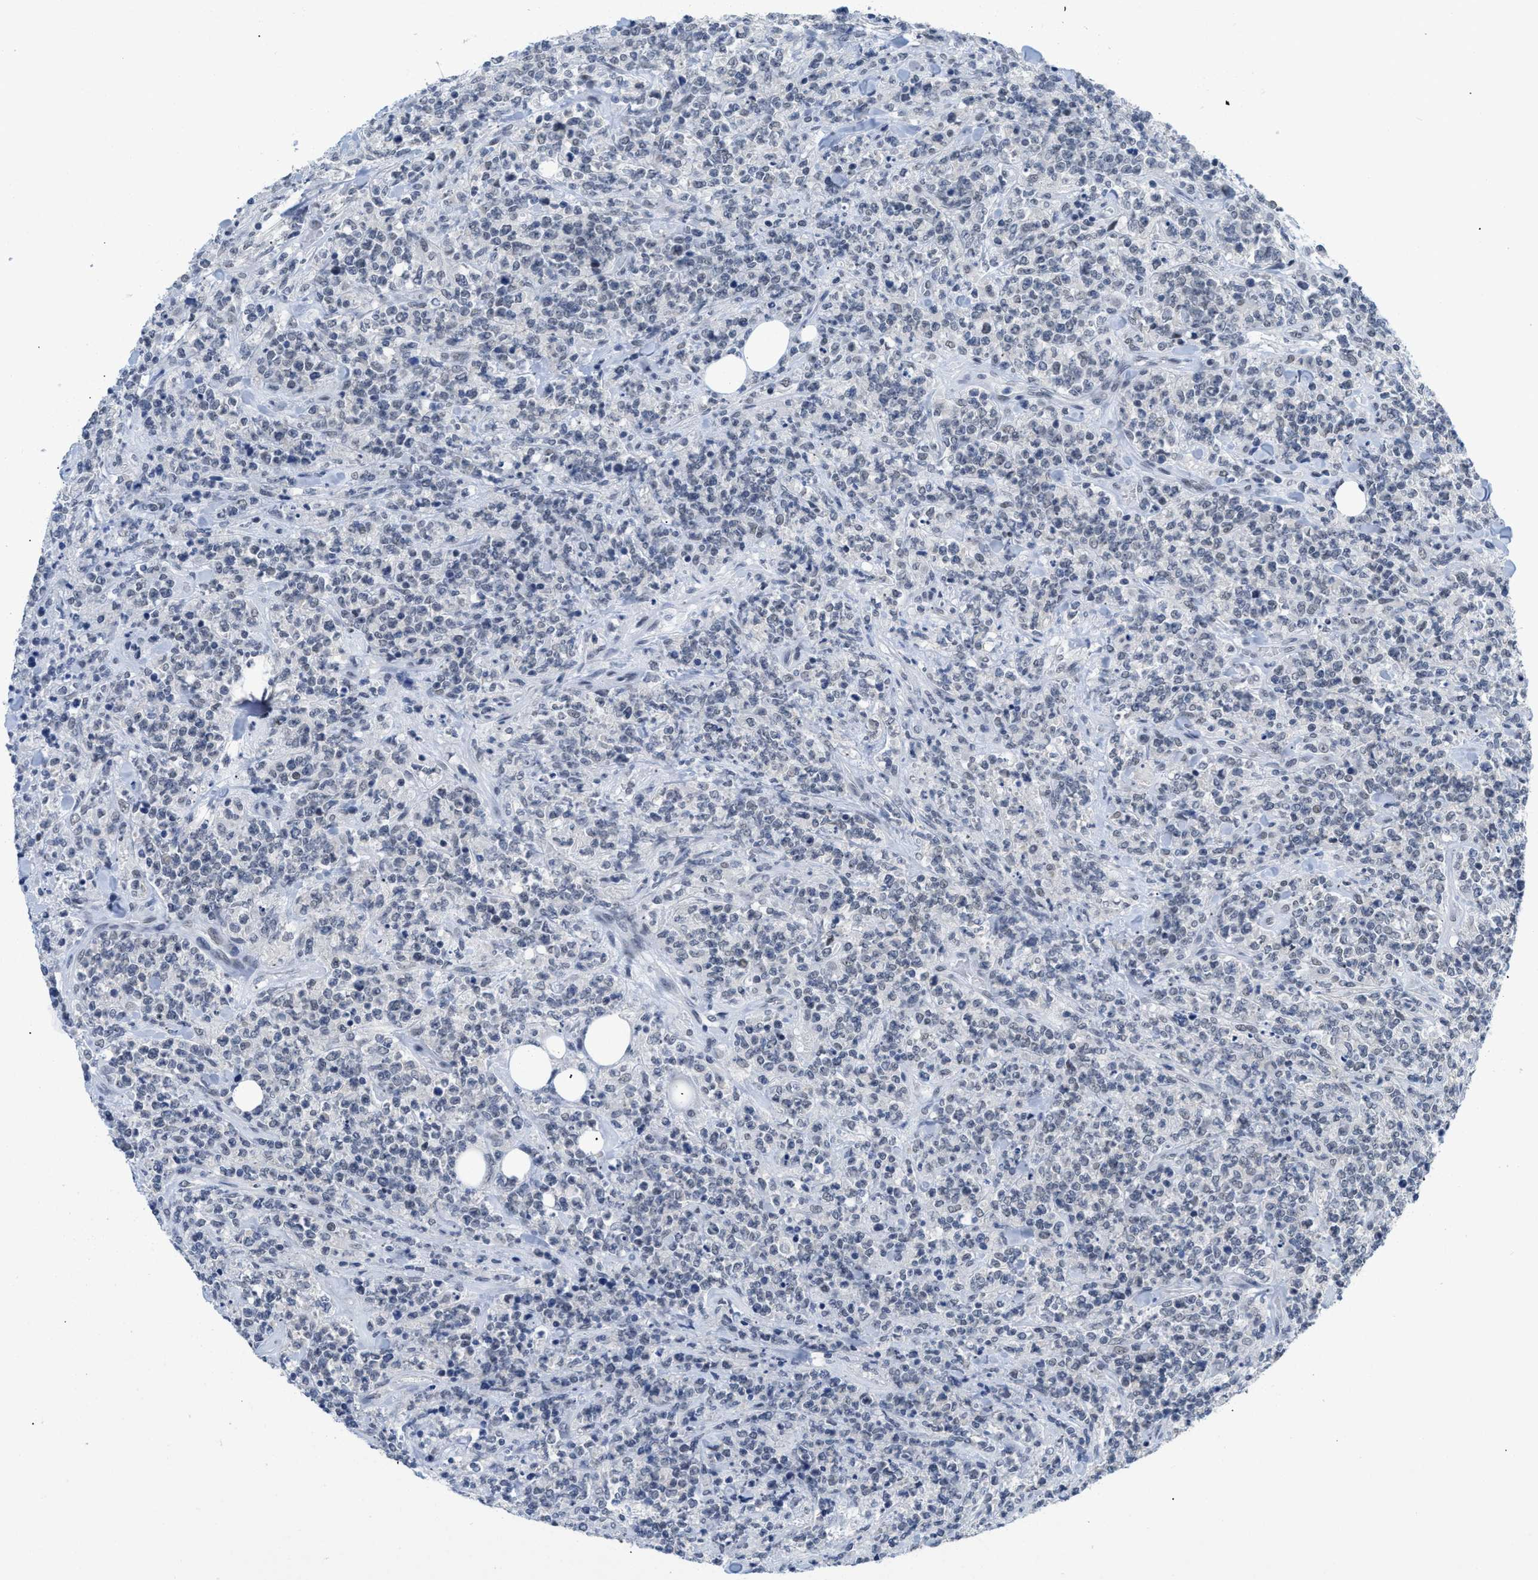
{"staining": {"intensity": "negative", "quantity": "none", "location": "none"}, "tissue": "lymphoma", "cell_type": "Tumor cells", "image_type": "cancer", "snomed": [{"axis": "morphology", "description": "Malignant lymphoma, non-Hodgkin's type, High grade"}, {"axis": "topography", "description": "Soft tissue"}], "caption": "Human high-grade malignant lymphoma, non-Hodgkin's type stained for a protein using IHC exhibits no staining in tumor cells.", "gene": "GGNBP2", "patient": {"sex": "male", "age": 18}}